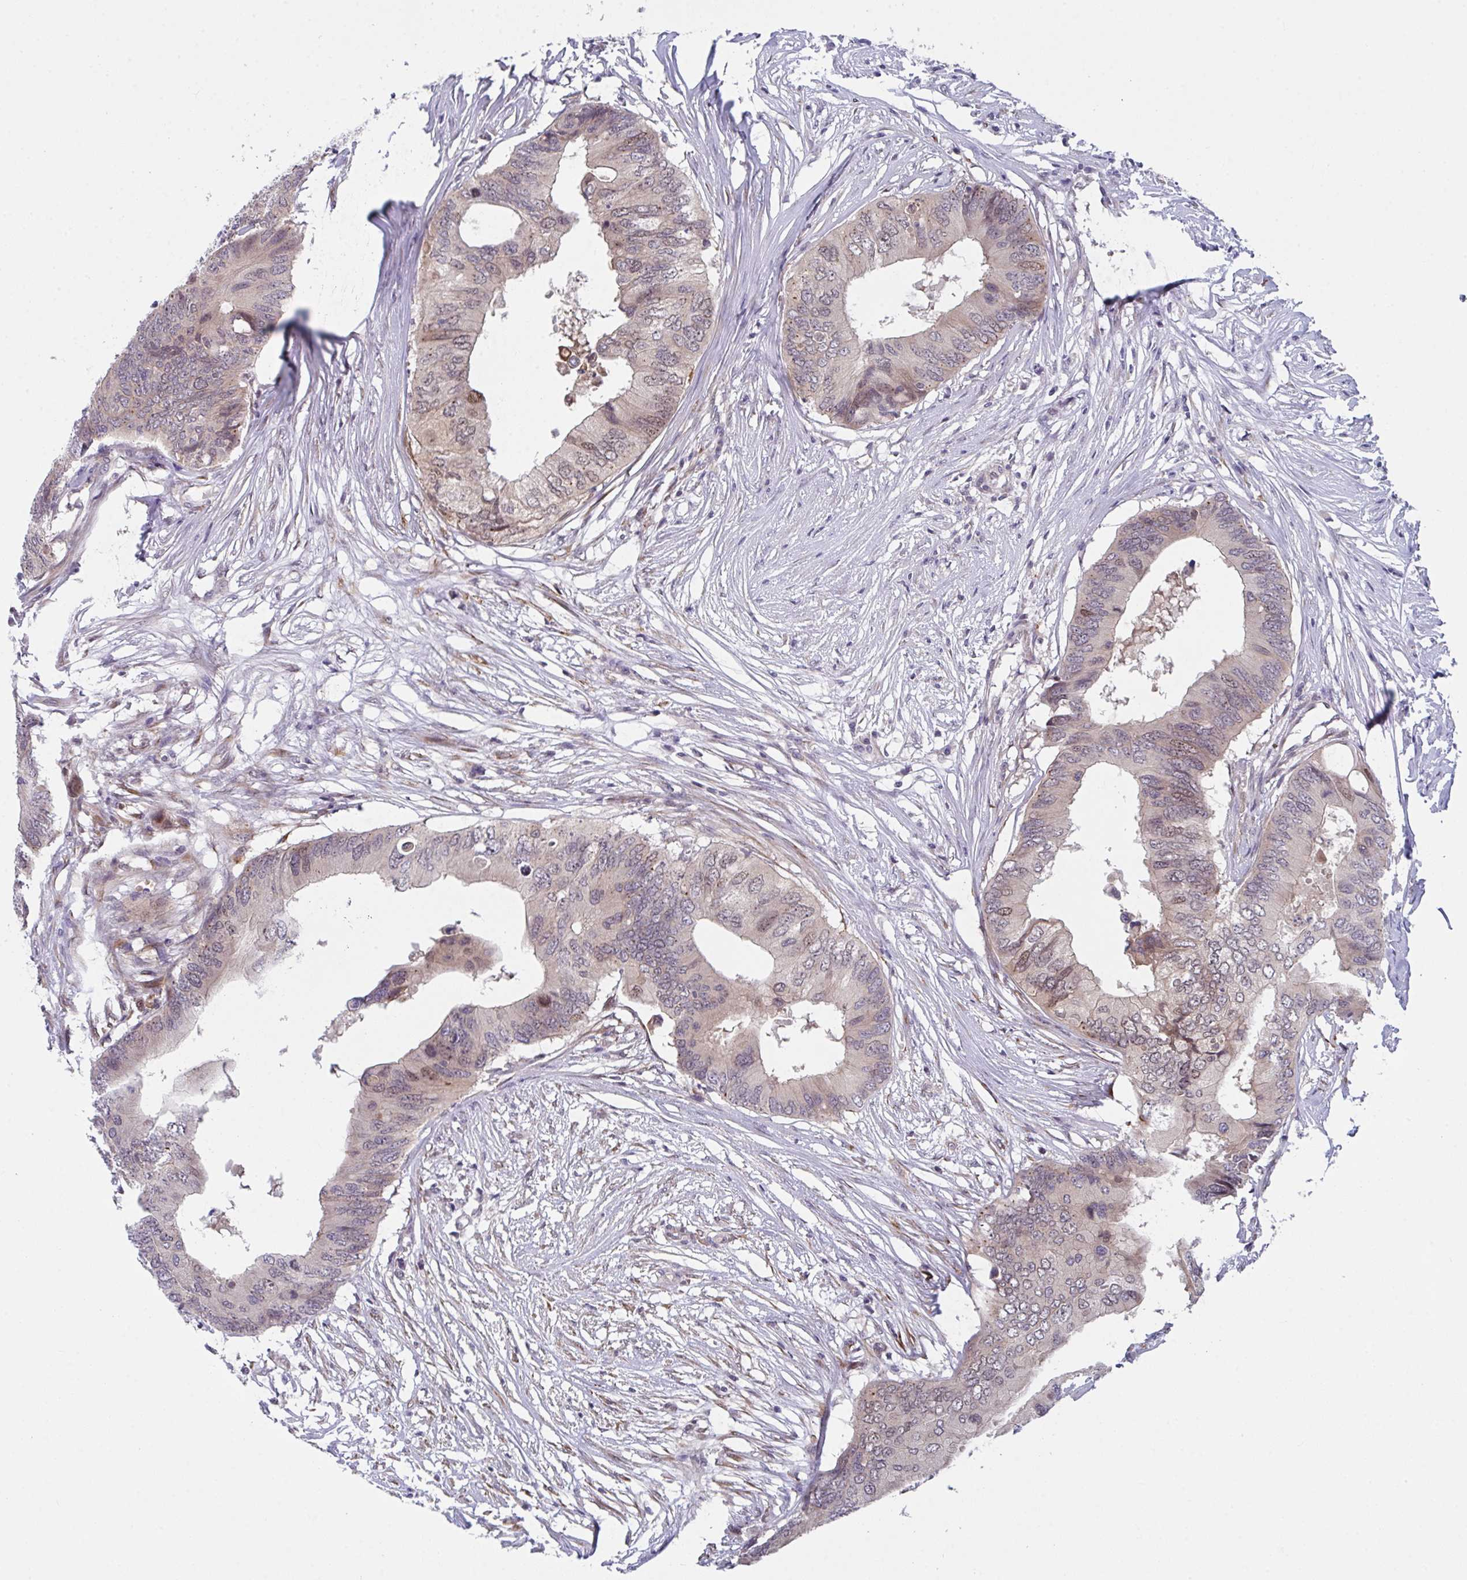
{"staining": {"intensity": "moderate", "quantity": "<25%", "location": "nuclear"}, "tissue": "colorectal cancer", "cell_type": "Tumor cells", "image_type": "cancer", "snomed": [{"axis": "morphology", "description": "Adenocarcinoma, NOS"}, {"axis": "topography", "description": "Colon"}], "caption": "Immunohistochemical staining of adenocarcinoma (colorectal) reveals low levels of moderate nuclear expression in approximately <25% of tumor cells.", "gene": "RBM18", "patient": {"sex": "male", "age": 71}}